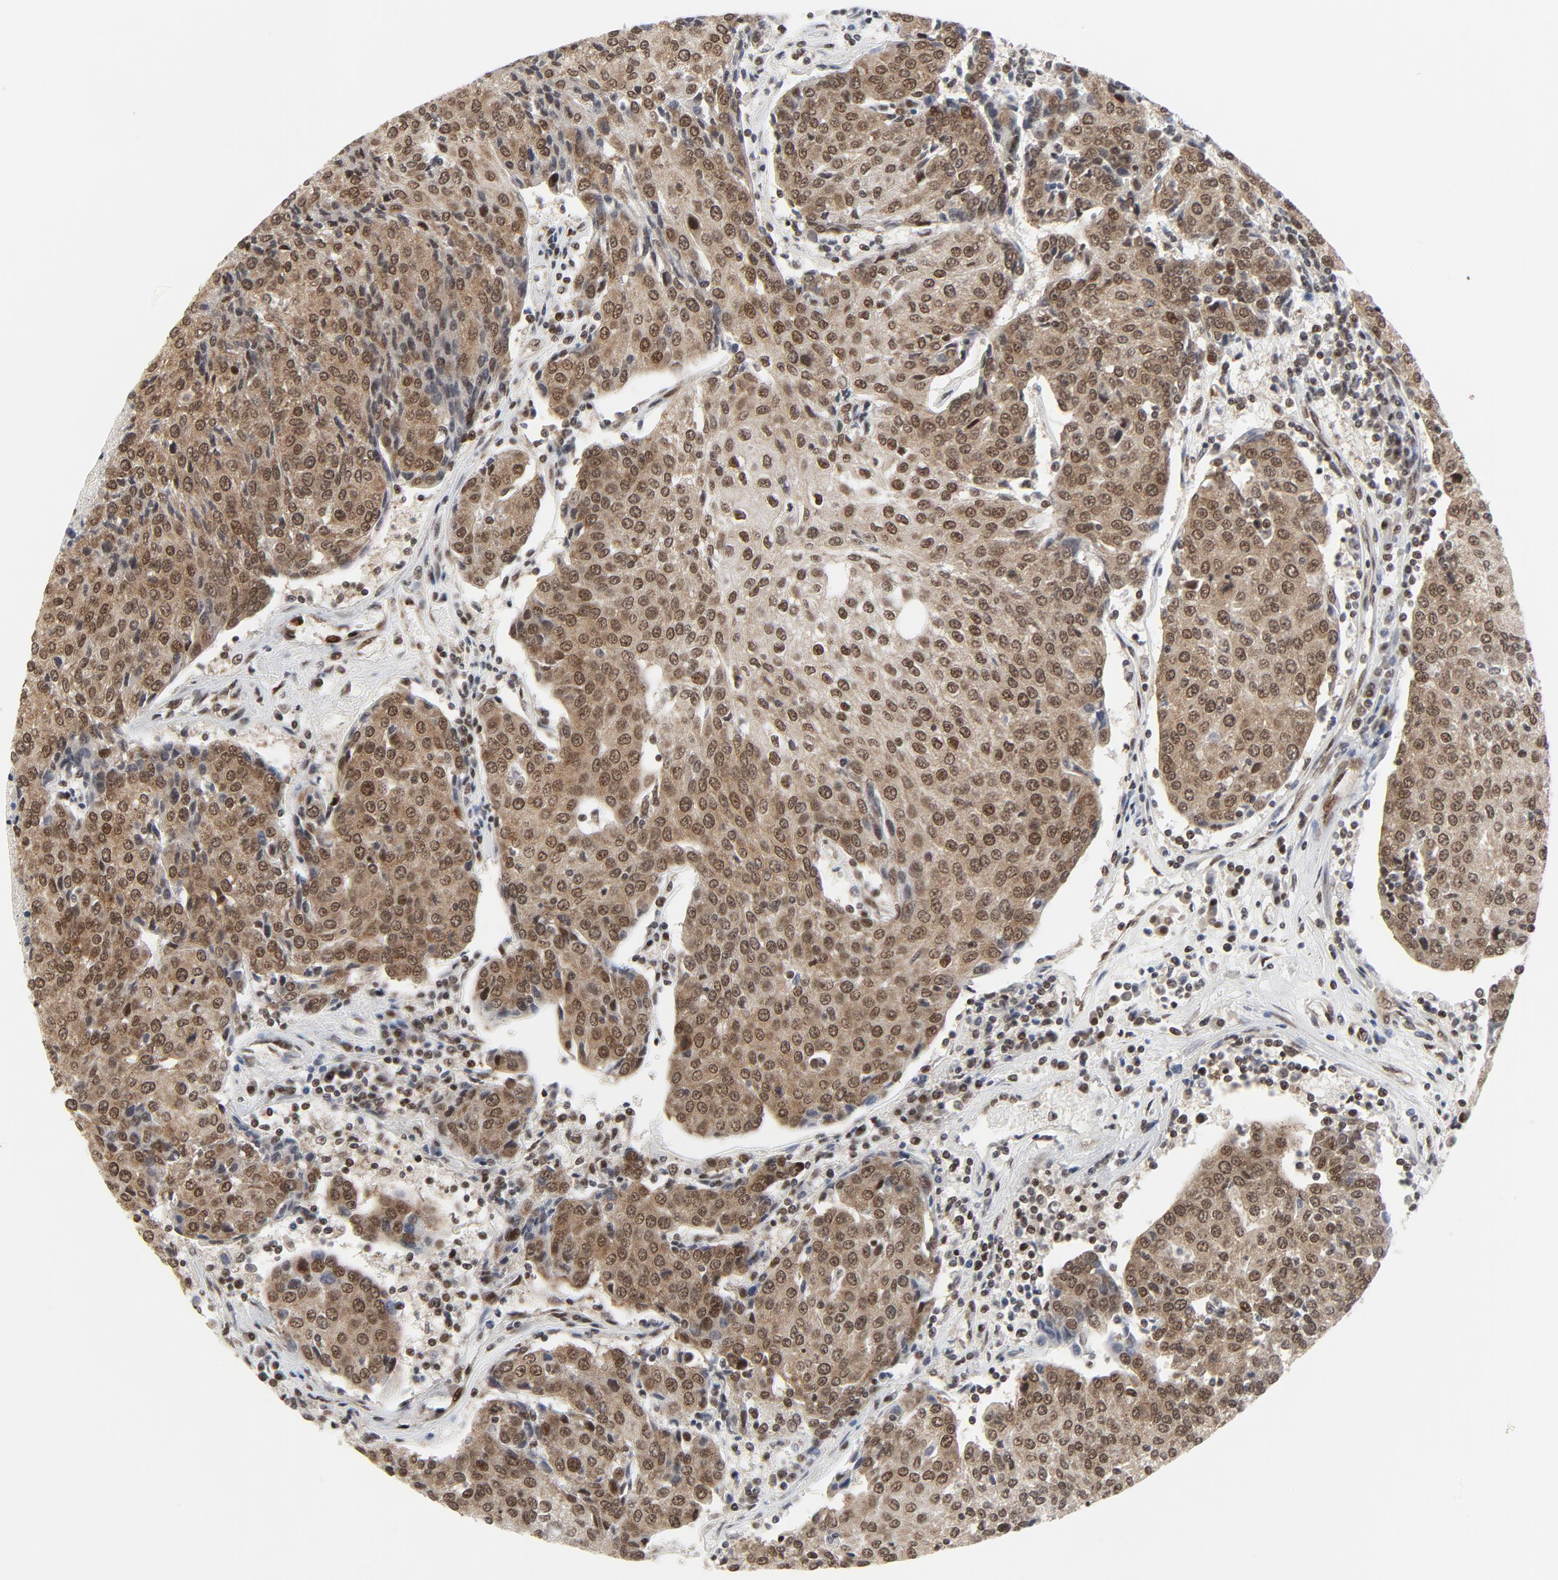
{"staining": {"intensity": "moderate", "quantity": ">75%", "location": "cytoplasmic/membranous,nuclear"}, "tissue": "urothelial cancer", "cell_type": "Tumor cells", "image_type": "cancer", "snomed": [{"axis": "morphology", "description": "Urothelial carcinoma, High grade"}, {"axis": "topography", "description": "Urinary bladder"}], "caption": "High-power microscopy captured an IHC image of urothelial cancer, revealing moderate cytoplasmic/membranous and nuclear staining in about >75% of tumor cells. Ihc stains the protein in brown and the nuclei are stained blue.", "gene": "ERCC1", "patient": {"sex": "female", "age": 85}}